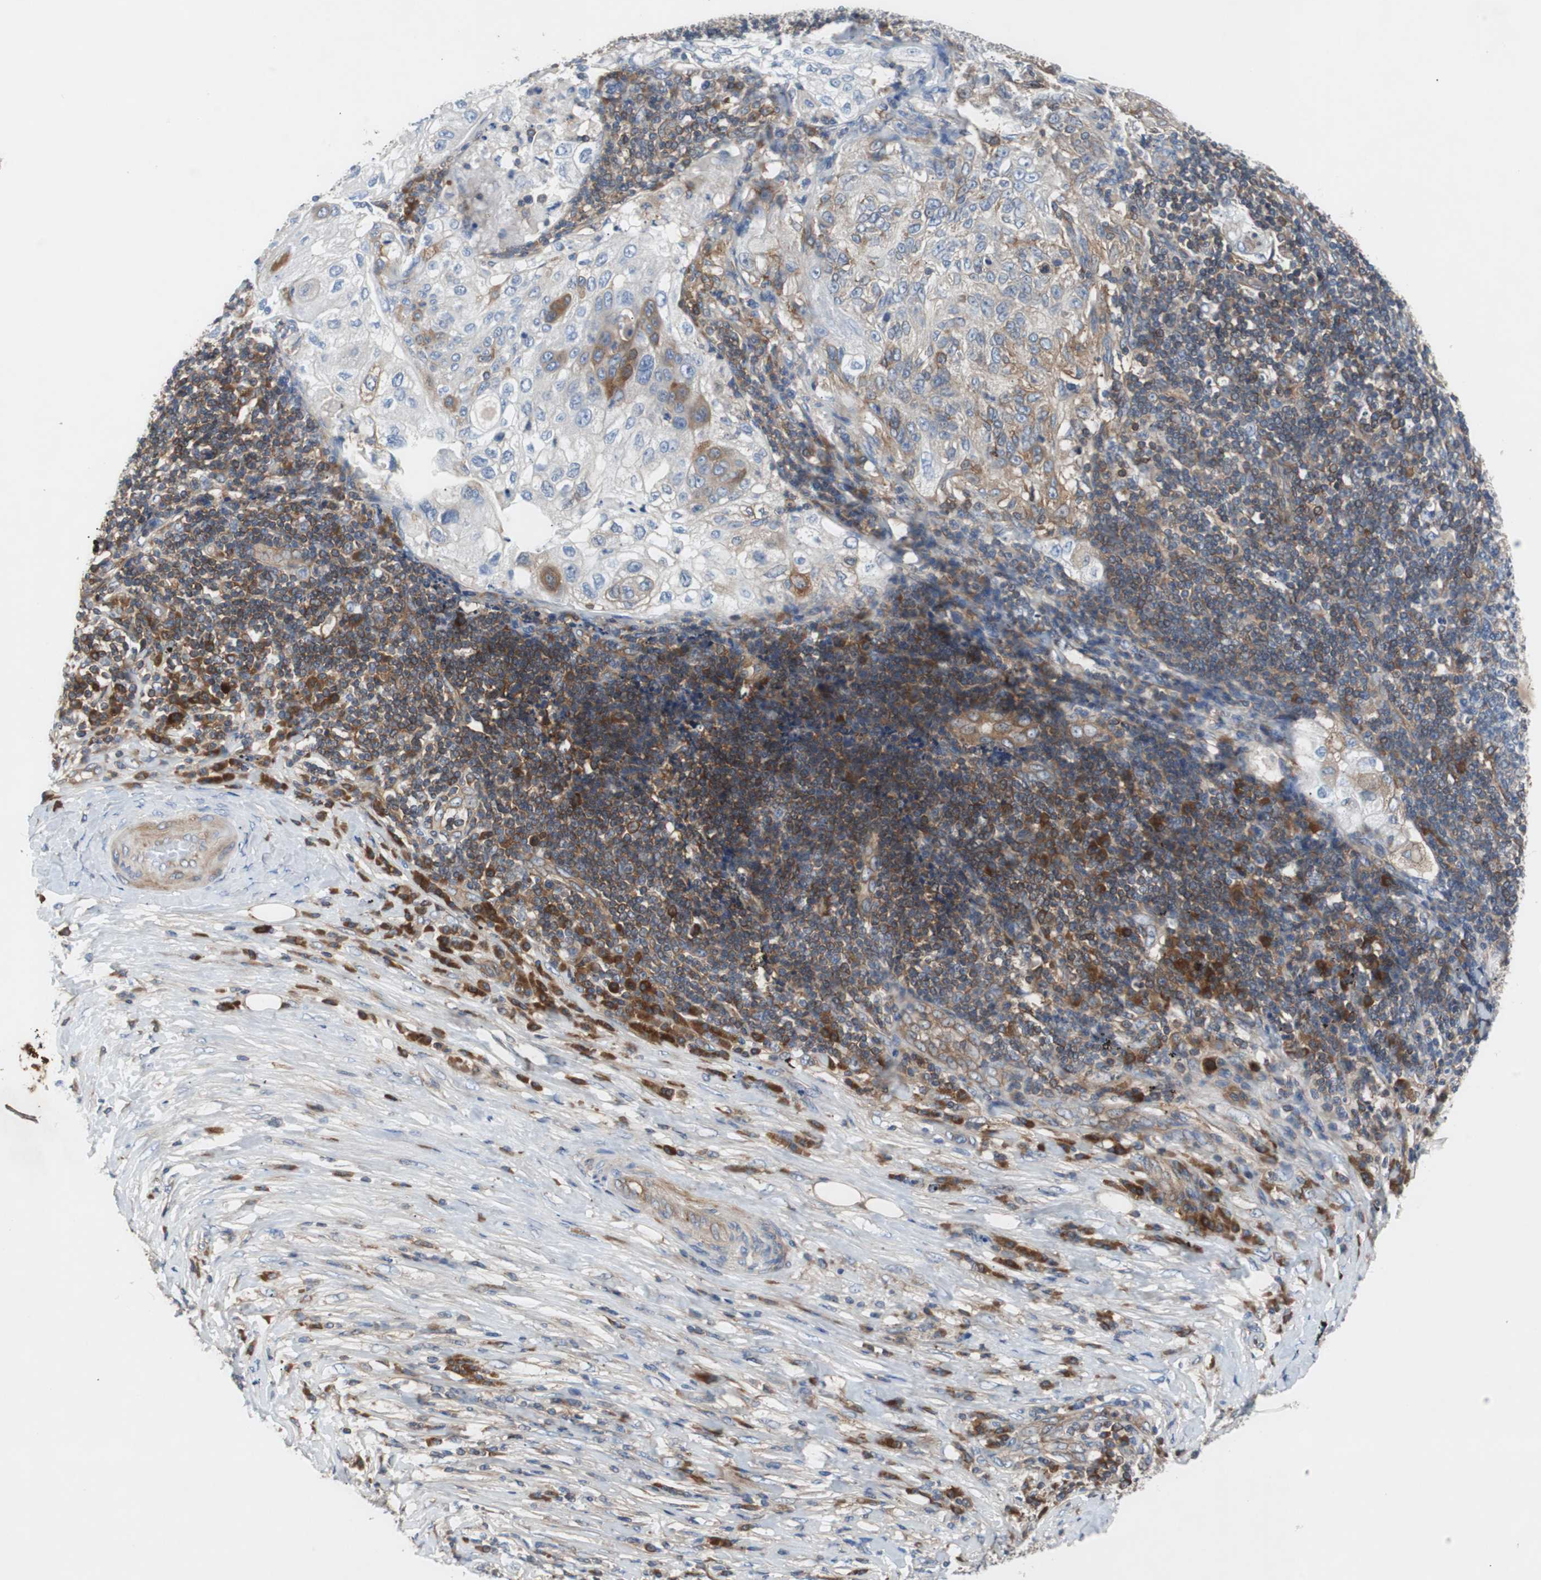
{"staining": {"intensity": "moderate", "quantity": "25%-75%", "location": "cytoplasmic/membranous"}, "tissue": "lung cancer", "cell_type": "Tumor cells", "image_type": "cancer", "snomed": [{"axis": "morphology", "description": "Inflammation, NOS"}, {"axis": "morphology", "description": "Squamous cell carcinoma, NOS"}, {"axis": "topography", "description": "Lymph node"}, {"axis": "topography", "description": "Soft tissue"}, {"axis": "topography", "description": "Lung"}], "caption": "Immunohistochemical staining of human squamous cell carcinoma (lung) demonstrates moderate cytoplasmic/membranous protein staining in about 25%-75% of tumor cells.", "gene": "GYS1", "patient": {"sex": "male", "age": 66}}